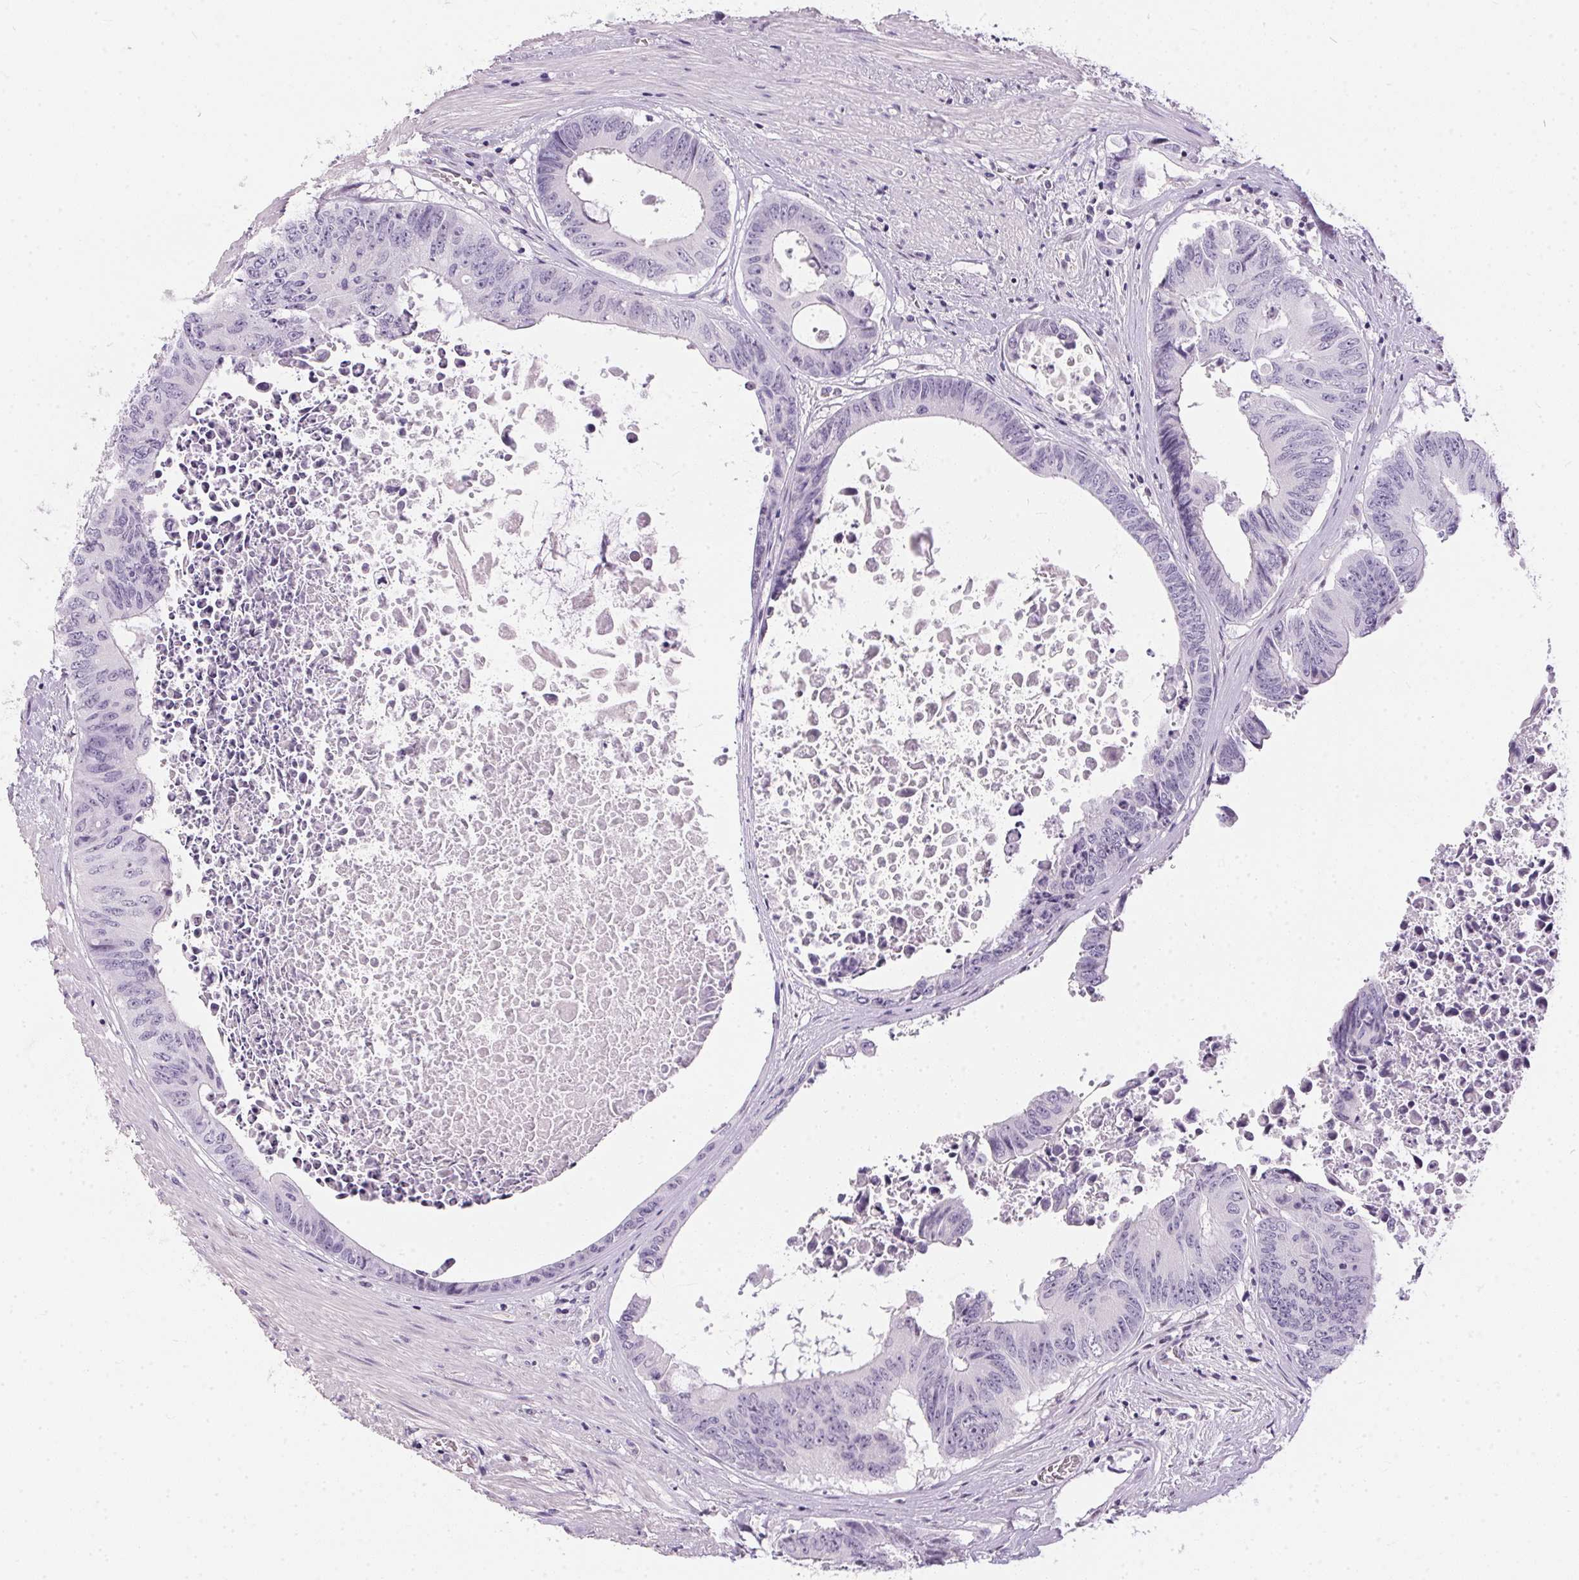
{"staining": {"intensity": "negative", "quantity": "none", "location": "none"}, "tissue": "colorectal cancer", "cell_type": "Tumor cells", "image_type": "cancer", "snomed": [{"axis": "morphology", "description": "Adenocarcinoma, NOS"}, {"axis": "topography", "description": "Rectum"}], "caption": "Immunohistochemistry (IHC) micrograph of neoplastic tissue: colorectal adenocarcinoma stained with DAB shows no significant protein positivity in tumor cells.", "gene": "GBP6", "patient": {"sex": "male", "age": 59}}